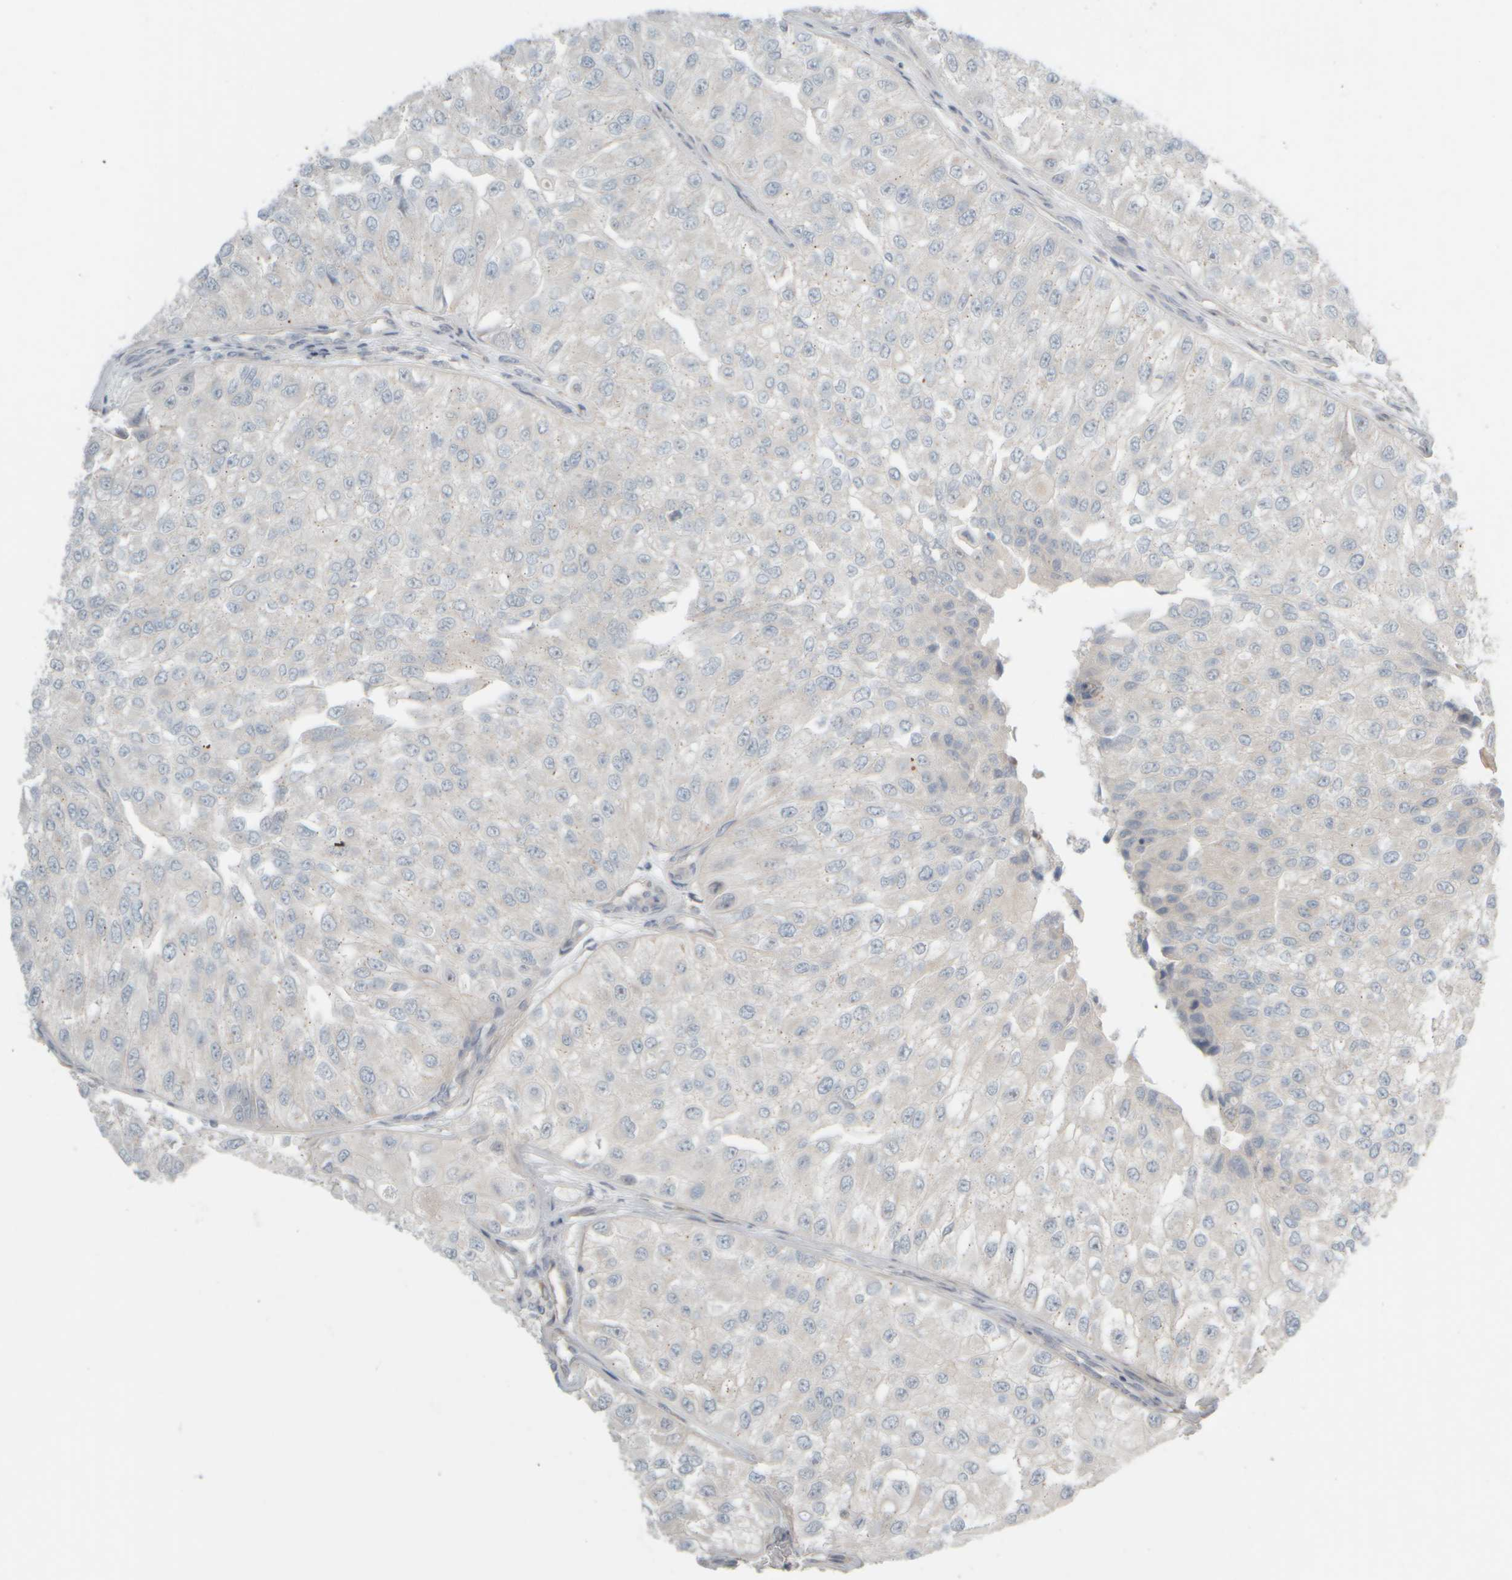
{"staining": {"intensity": "negative", "quantity": "none", "location": "none"}, "tissue": "urothelial cancer", "cell_type": "Tumor cells", "image_type": "cancer", "snomed": [{"axis": "morphology", "description": "Urothelial carcinoma, High grade"}, {"axis": "topography", "description": "Kidney"}, {"axis": "topography", "description": "Urinary bladder"}], "caption": "DAB immunohistochemical staining of human urothelial cancer reveals no significant staining in tumor cells. (Brightfield microscopy of DAB (3,3'-diaminobenzidine) immunohistochemistry (IHC) at high magnification).", "gene": "HGS", "patient": {"sex": "male", "age": 77}}